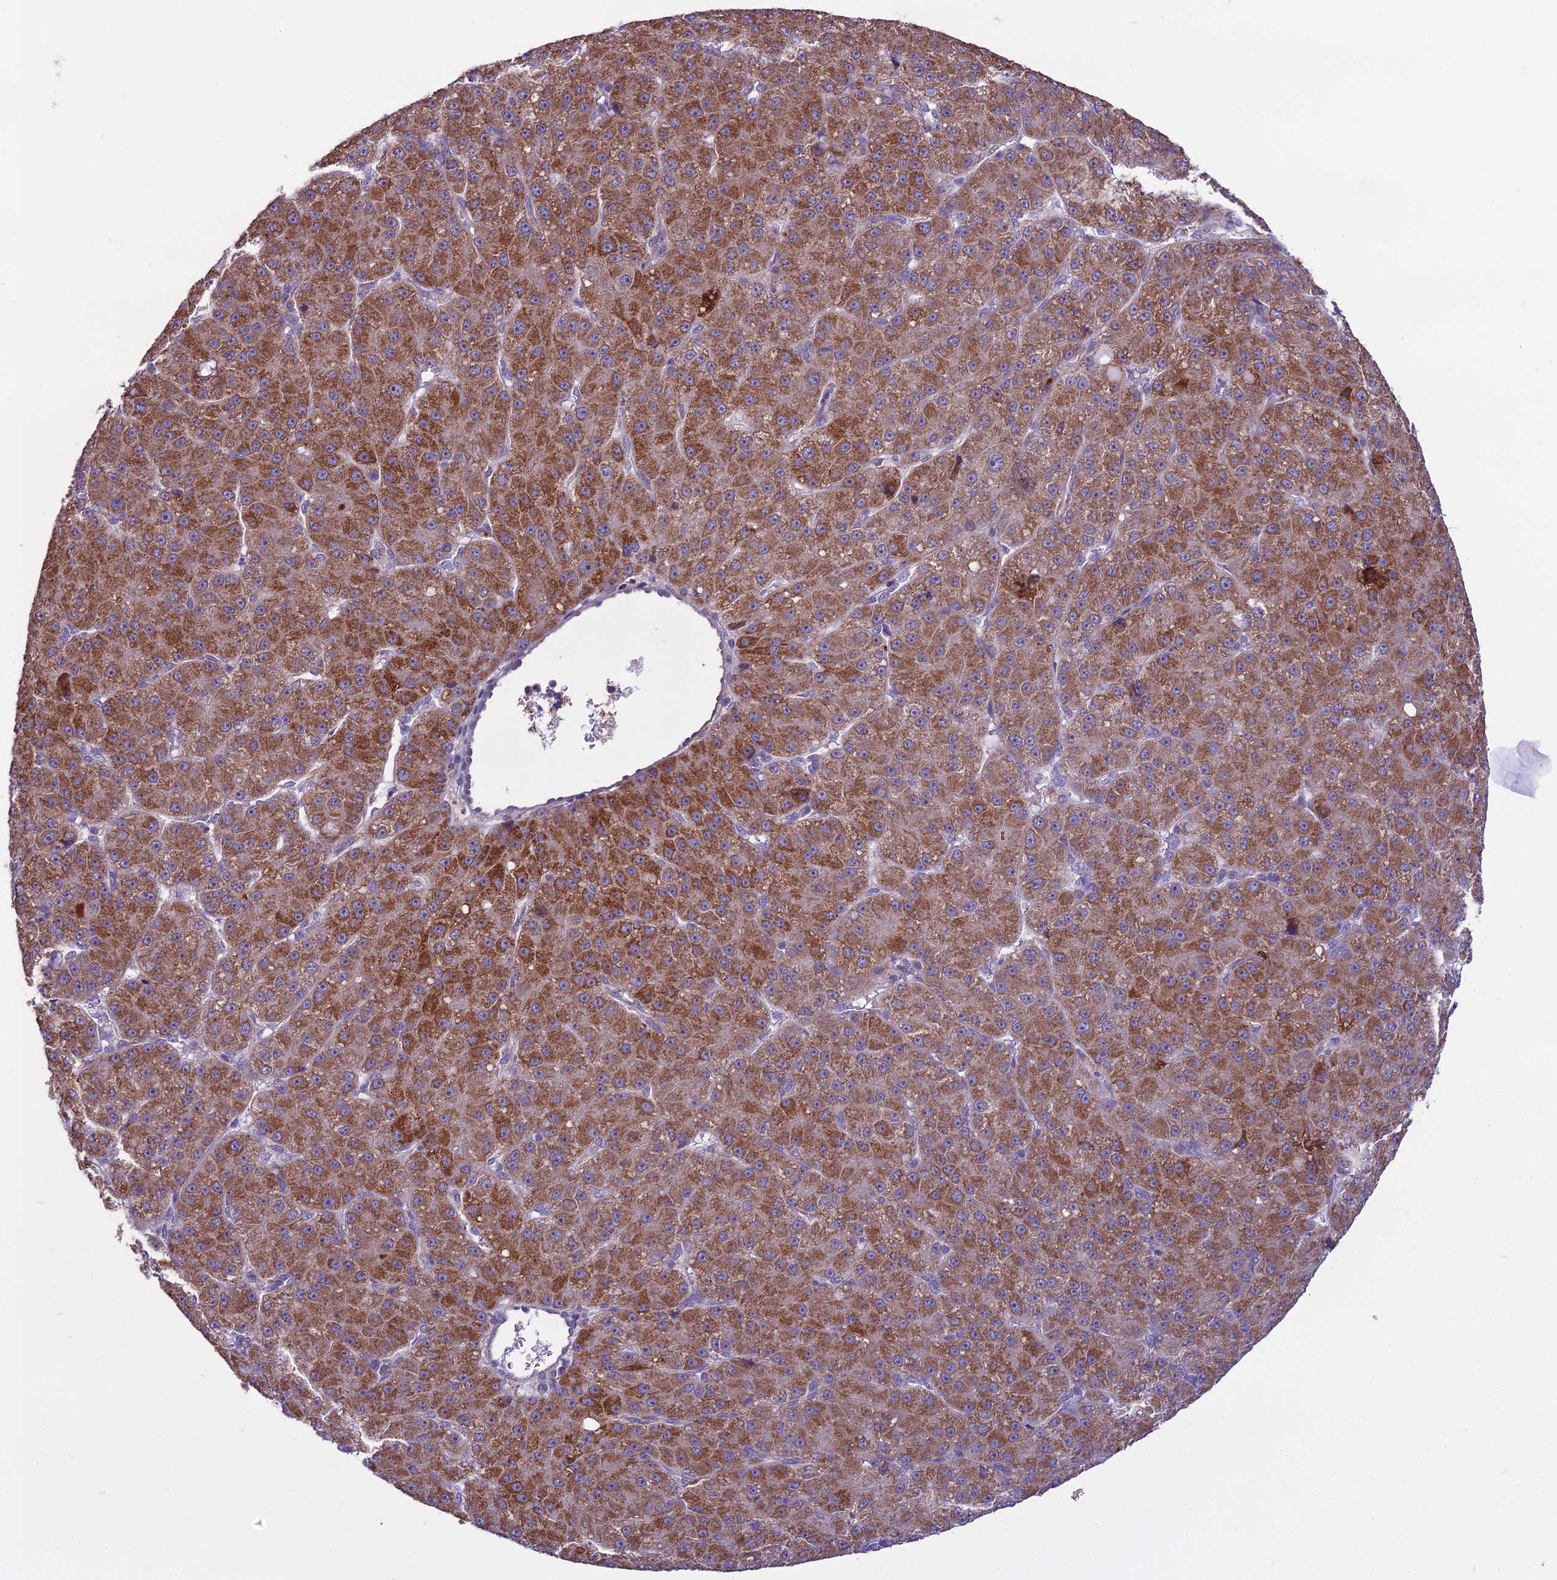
{"staining": {"intensity": "strong", "quantity": ">75%", "location": "cytoplasmic/membranous"}, "tissue": "liver cancer", "cell_type": "Tumor cells", "image_type": "cancer", "snomed": [{"axis": "morphology", "description": "Carcinoma, Hepatocellular, NOS"}, {"axis": "topography", "description": "Liver"}], "caption": "Strong cytoplasmic/membranous positivity is appreciated in approximately >75% of tumor cells in liver cancer (hepatocellular carcinoma). (DAB (3,3'-diaminobenzidine) IHC, brown staining for protein, blue staining for nuclei).", "gene": "DUS2", "patient": {"sex": "male", "age": 67}}